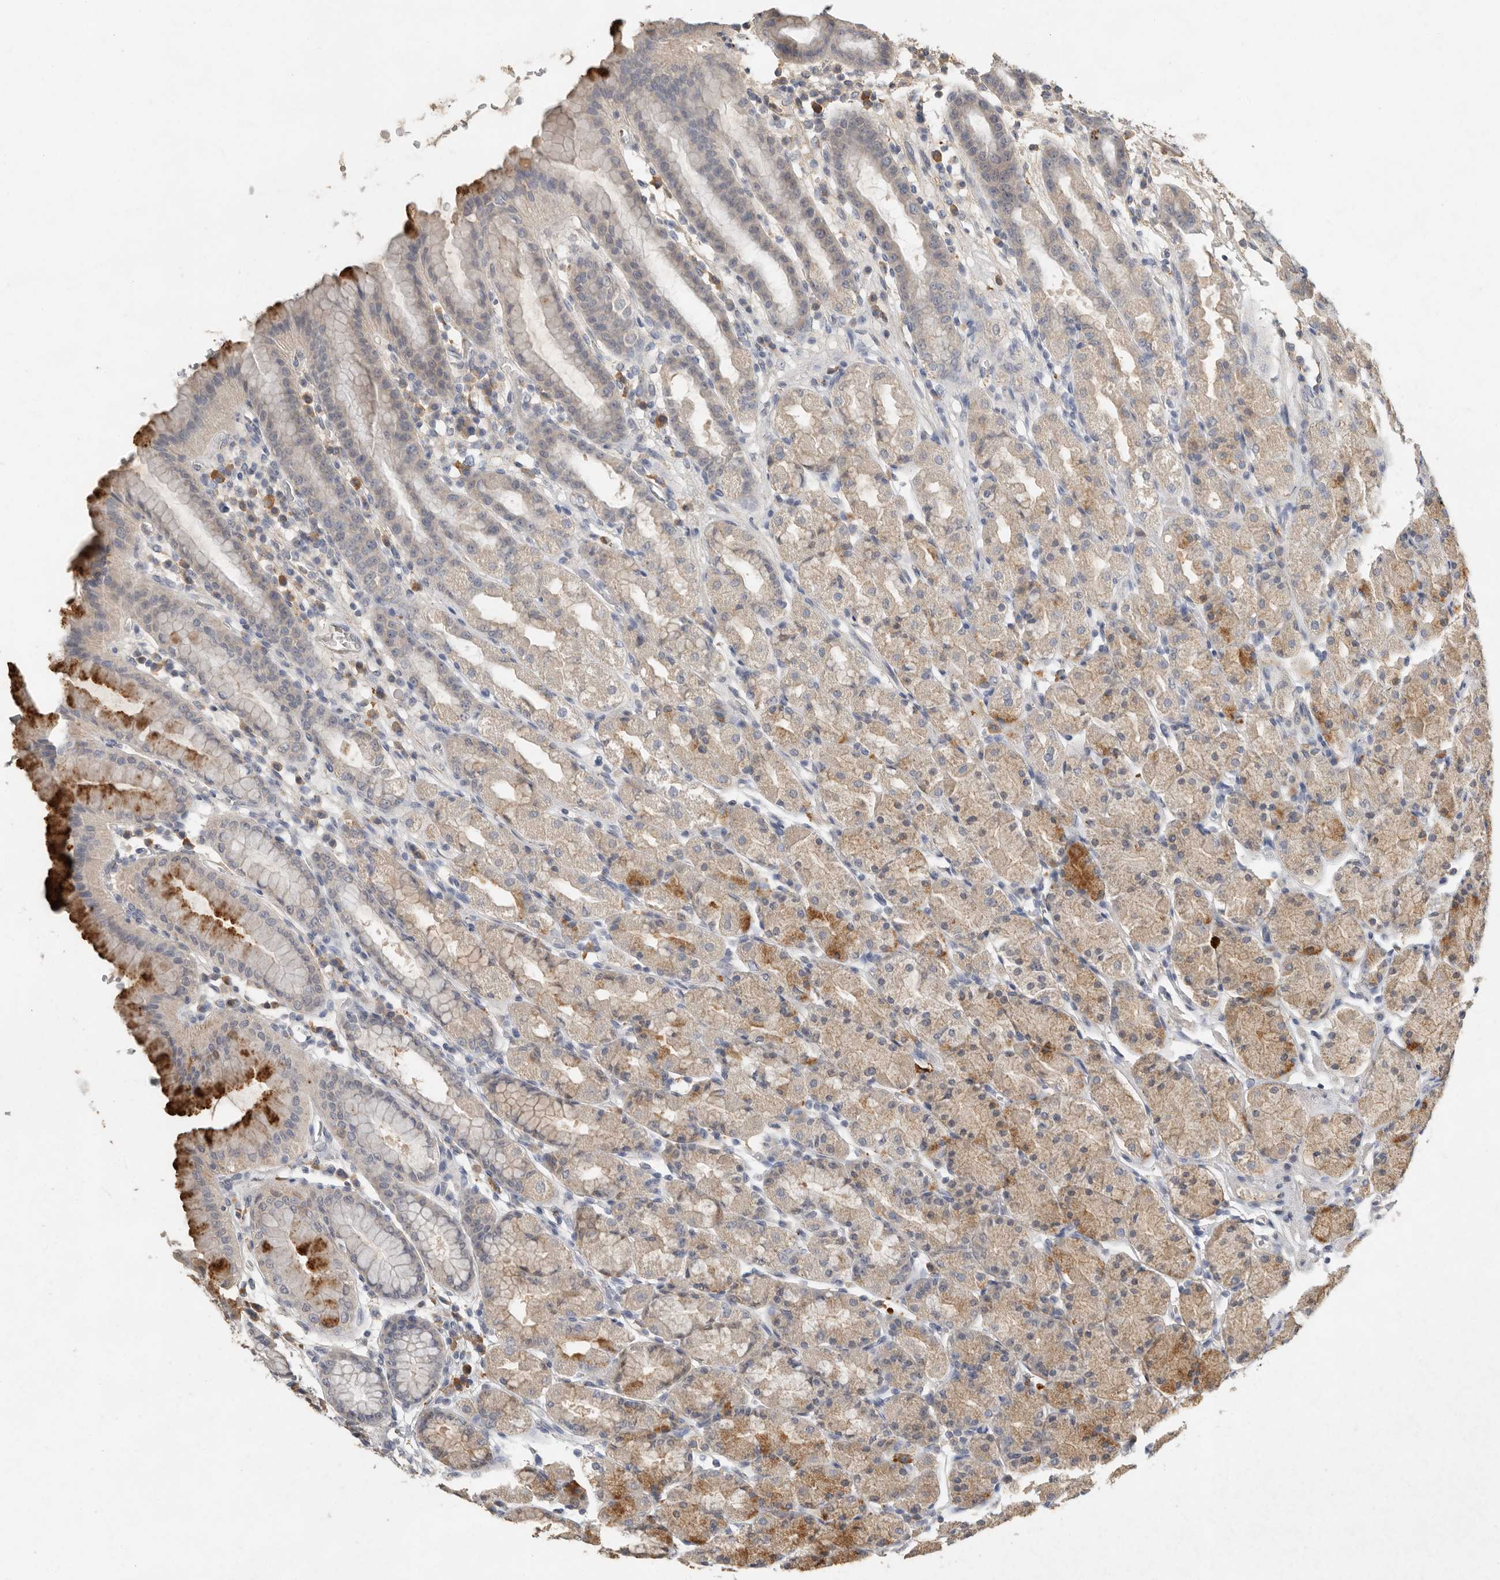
{"staining": {"intensity": "moderate", "quantity": "<25%", "location": "cytoplasmic/membranous"}, "tissue": "stomach", "cell_type": "Glandular cells", "image_type": "normal", "snomed": [{"axis": "morphology", "description": "Normal tissue, NOS"}, {"axis": "topography", "description": "Stomach, upper"}], "caption": "Immunohistochemistry staining of benign stomach, which demonstrates low levels of moderate cytoplasmic/membranous positivity in about <25% of glandular cells indicating moderate cytoplasmic/membranous protein expression. The staining was performed using DAB (3,3'-diaminobenzidine) (brown) for protein detection and nuclei were counterstained in hematoxylin (blue).", "gene": "CTF1", "patient": {"sex": "male", "age": 68}}